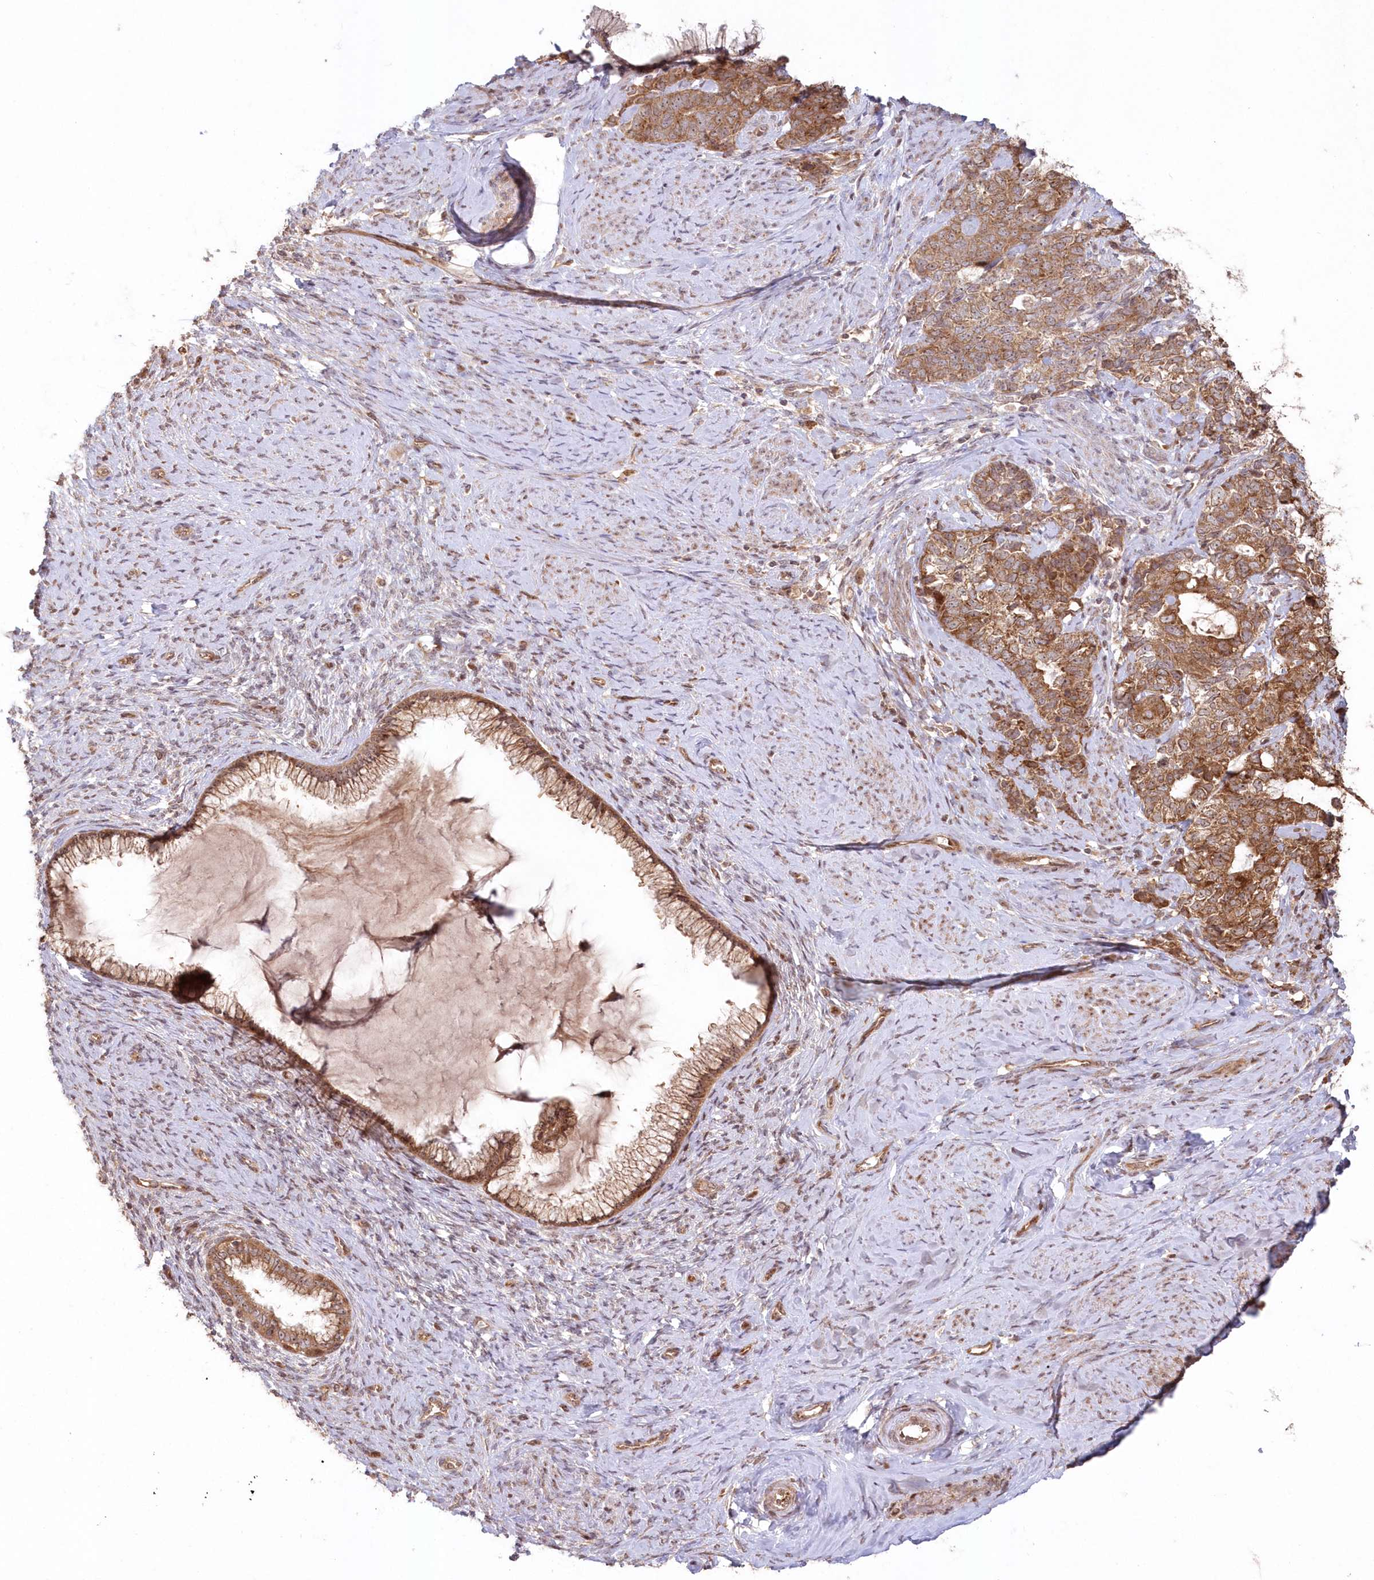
{"staining": {"intensity": "moderate", "quantity": ">75%", "location": "cytoplasmic/membranous"}, "tissue": "cervical cancer", "cell_type": "Tumor cells", "image_type": "cancer", "snomed": [{"axis": "morphology", "description": "Squamous cell carcinoma, NOS"}, {"axis": "topography", "description": "Cervix"}], "caption": "Immunohistochemistry photomicrograph of neoplastic tissue: human cervical cancer stained using IHC shows medium levels of moderate protein expression localized specifically in the cytoplasmic/membranous of tumor cells, appearing as a cytoplasmic/membranous brown color.", "gene": "SERINC1", "patient": {"sex": "female", "age": 63}}